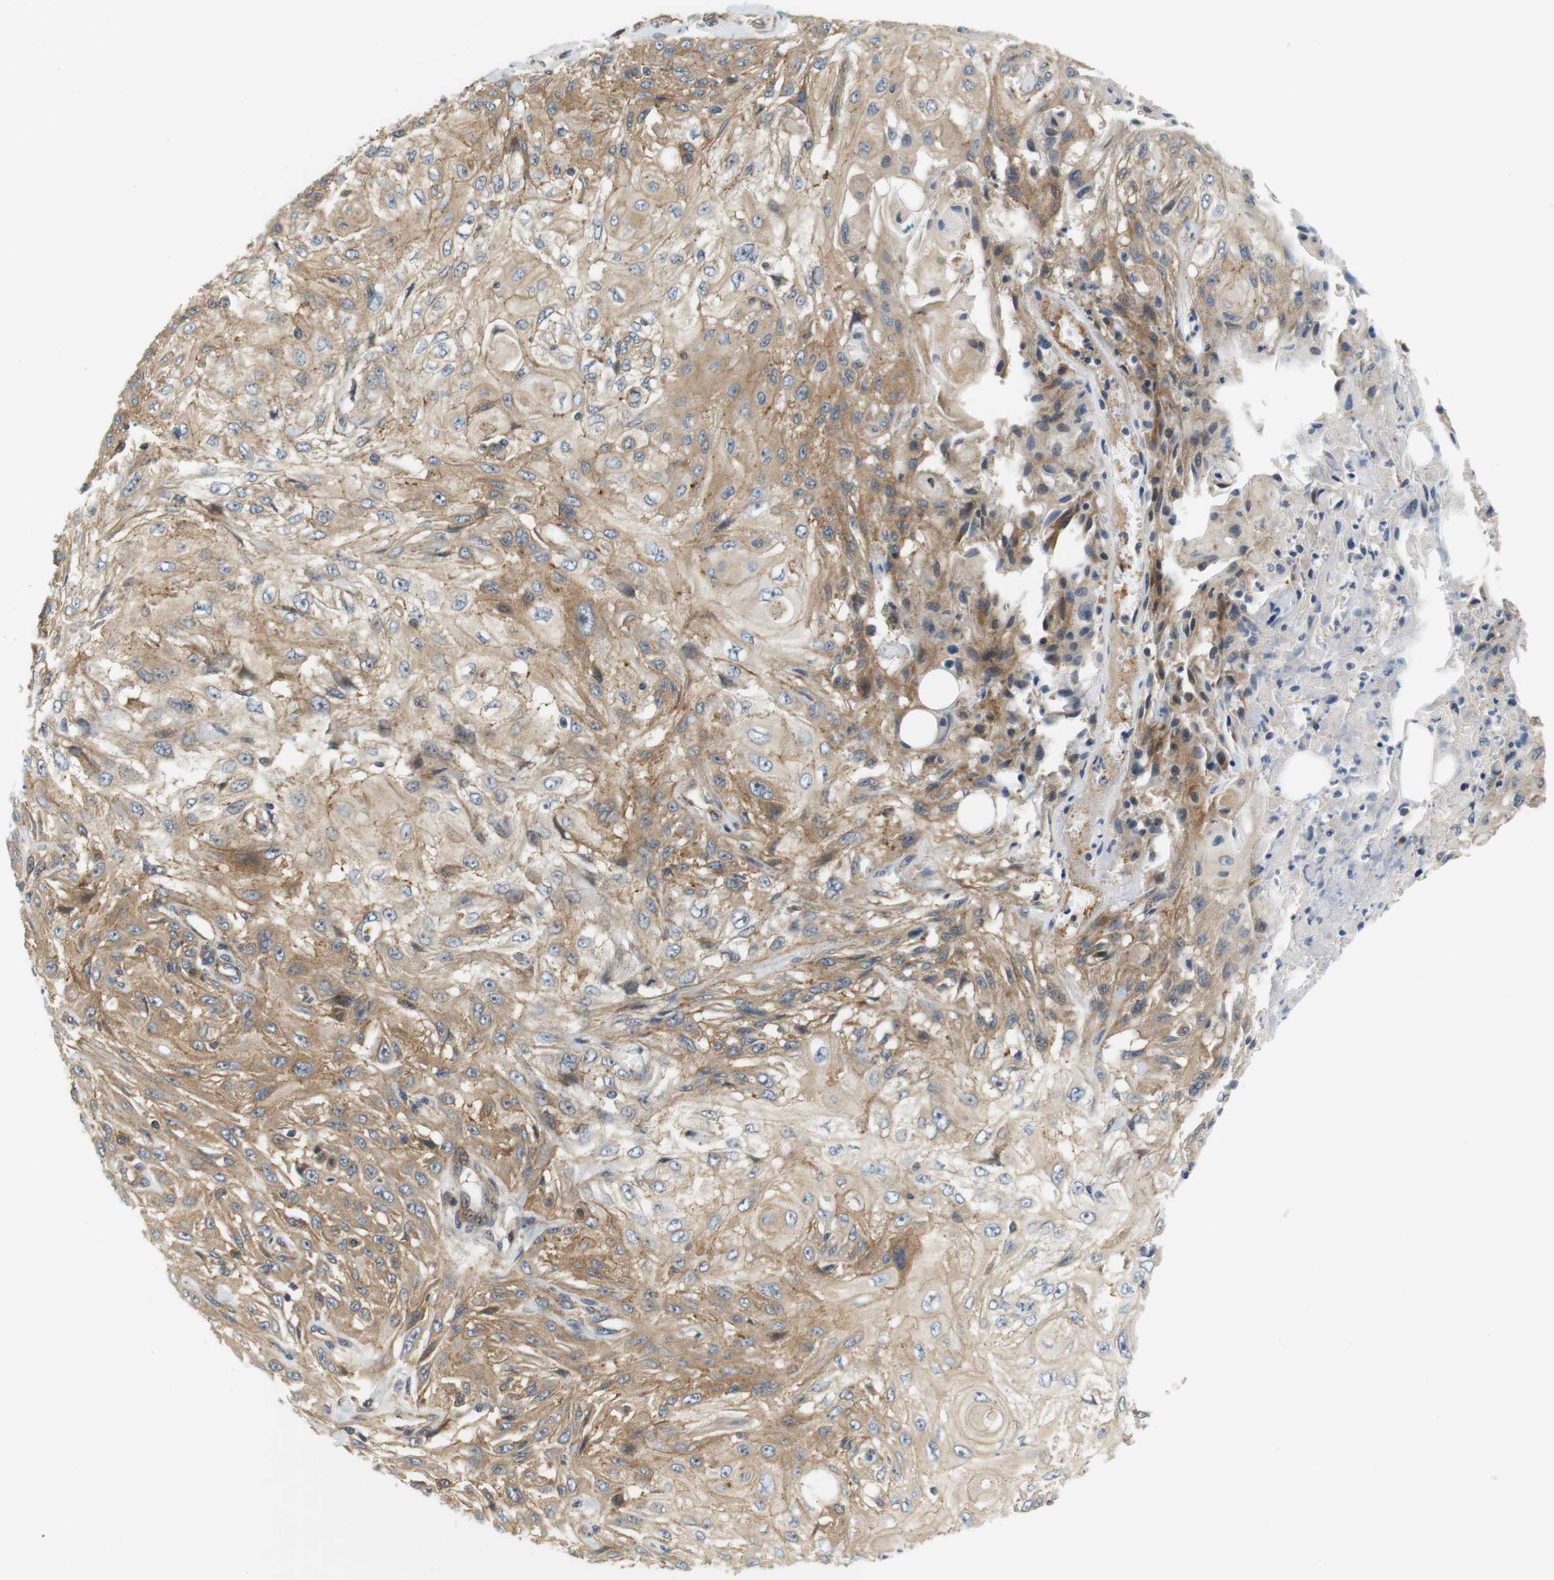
{"staining": {"intensity": "weak", "quantity": ">75%", "location": "cytoplasmic/membranous"}, "tissue": "skin cancer", "cell_type": "Tumor cells", "image_type": "cancer", "snomed": [{"axis": "morphology", "description": "Squamous cell carcinoma, NOS"}, {"axis": "topography", "description": "Skin"}], "caption": "Immunohistochemical staining of human skin cancer (squamous cell carcinoma) displays low levels of weak cytoplasmic/membranous expression in approximately >75% of tumor cells.", "gene": "SH3GLB1", "patient": {"sex": "male", "age": 75}}